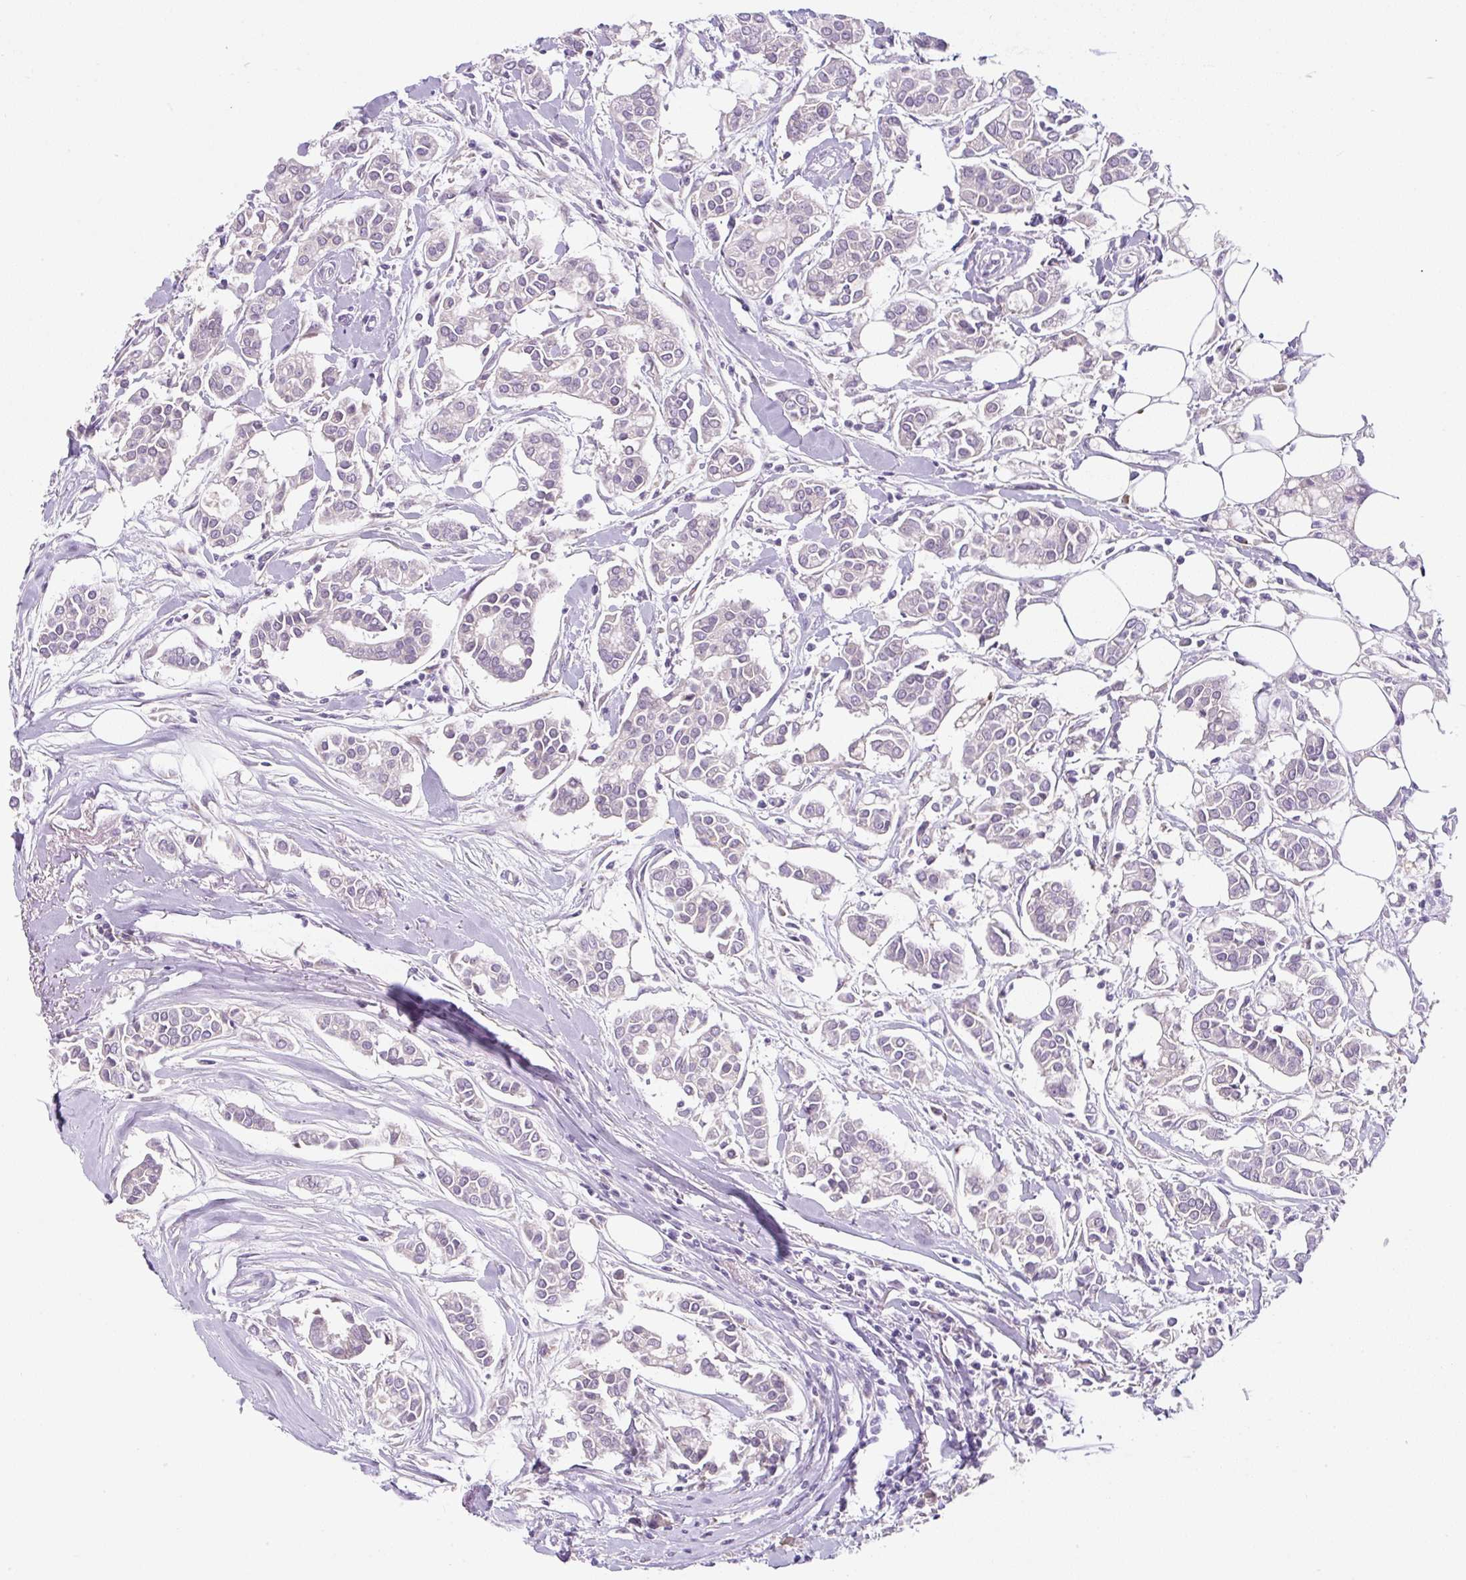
{"staining": {"intensity": "negative", "quantity": "none", "location": "none"}, "tissue": "breast cancer", "cell_type": "Tumor cells", "image_type": "cancer", "snomed": [{"axis": "morphology", "description": "Duct carcinoma"}, {"axis": "topography", "description": "Breast"}], "caption": "IHC image of neoplastic tissue: infiltrating ductal carcinoma (breast) stained with DAB (3,3'-diaminobenzidine) demonstrates no significant protein staining in tumor cells.", "gene": "FZD5", "patient": {"sex": "female", "age": 84}}